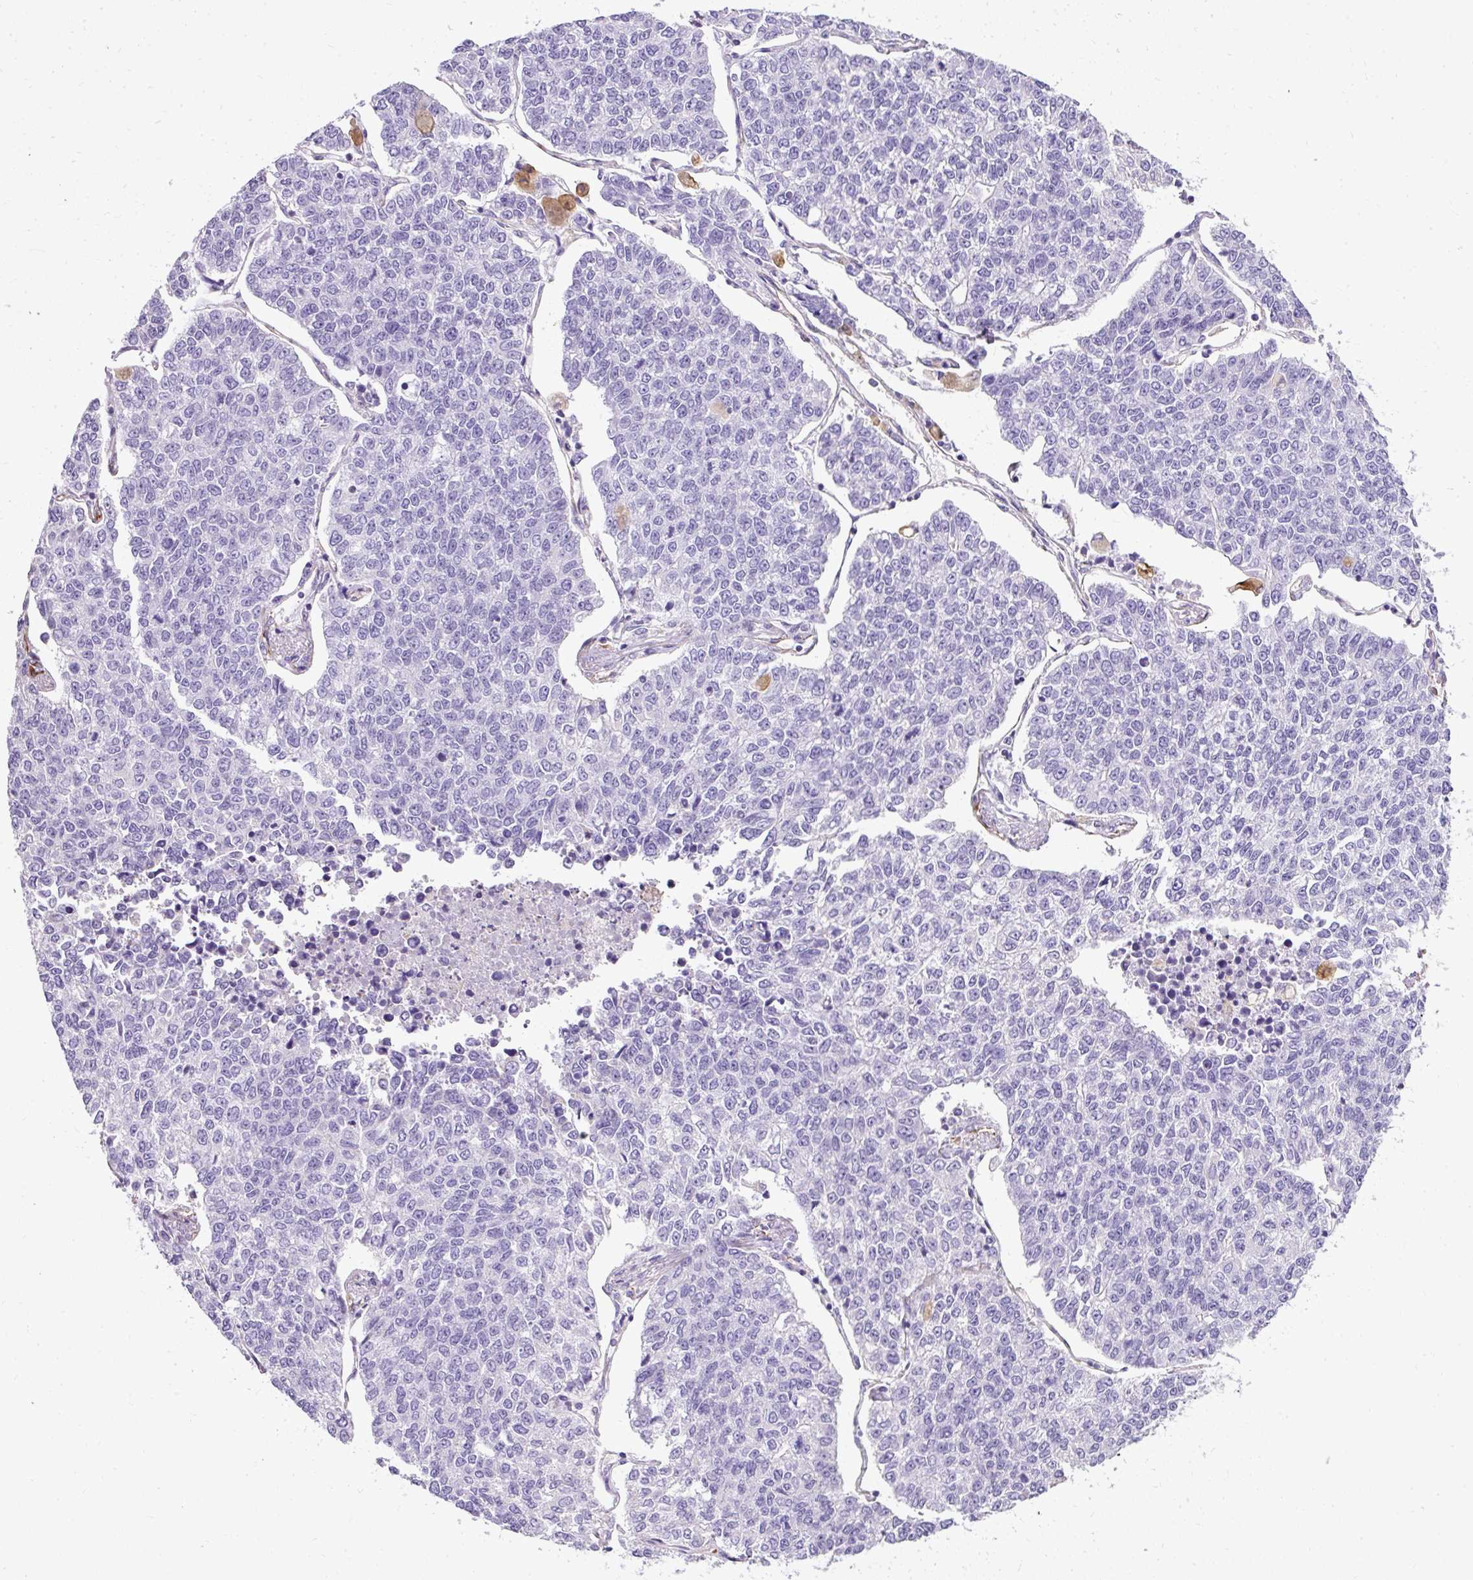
{"staining": {"intensity": "negative", "quantity": "none", "location": "none"}, "tissue": "lung cancer", "cell_type": "Tumor cells", "image_type": "cancer", "snomed": [{"axis": "morphology", "description": "Adenocarcinoma, NOS"}, {"axis": "topography", "description": "Lung"}], "caption": "Immunohistochemistry (IHC) micrograph of neoplastic tissue: human lung cancer (adenocarcinoma) stained with DAB exhibits no significant protein staining in tumor cells. (DAB immunohistochemistry (IHC) with hematoxylin counter stain).", "gene": "PLS1", "patient": {"sex": "male", "age": 49}}